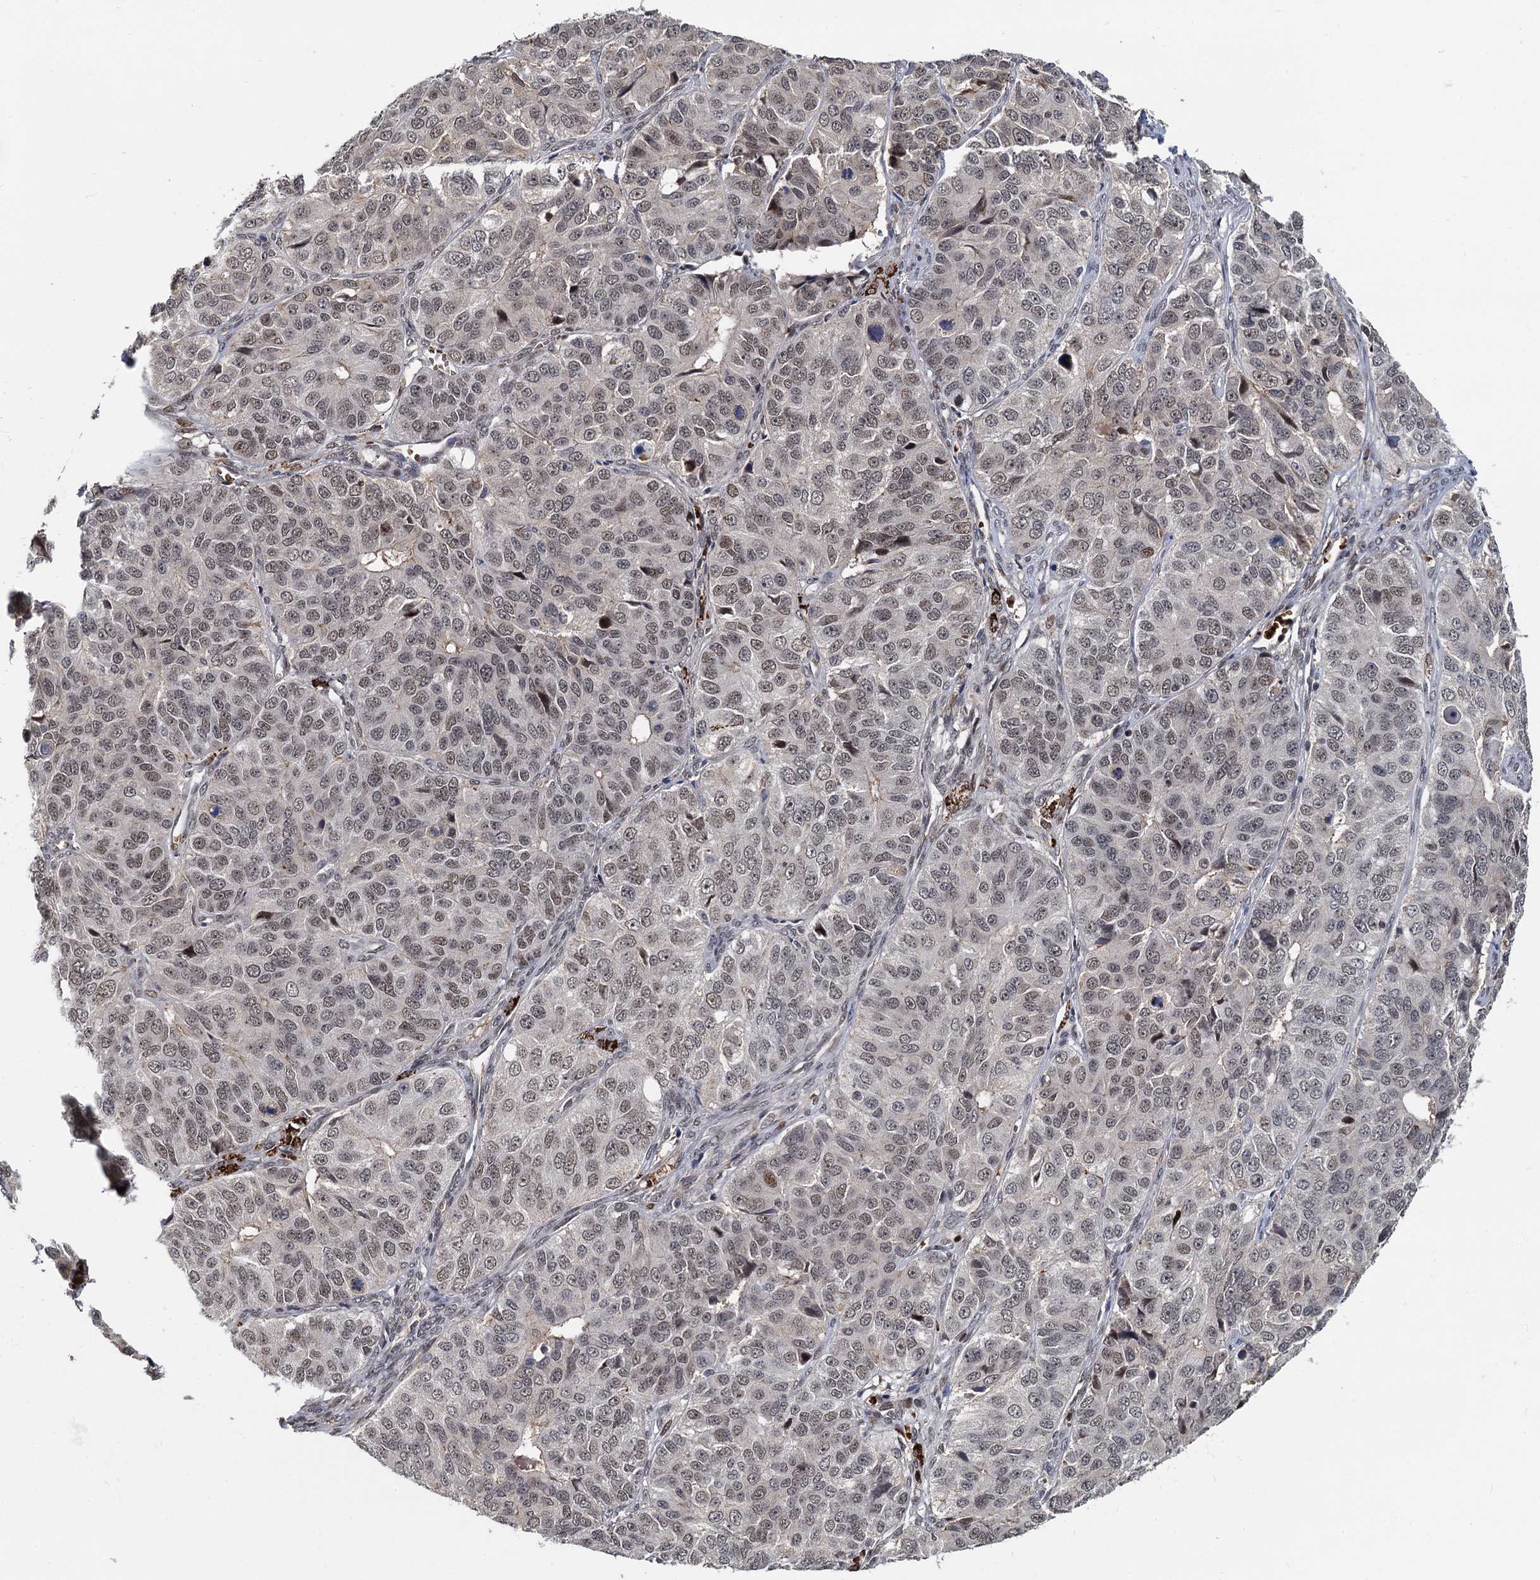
{"staining": {"intensity": "moderate", "quantity": ">75%", "location": "nuclear"}, "tissue": "ovarian cancer", "cell_type": "Tumor cells", "image_type": "cancer", "snomed": [{"axis": "morphology", "description": "Carcinoma, endometroid"}, {"axis": "topography", "description": "Ovary"}], "caption": "High-power microscopy captured an IHC micrograph of ovarian endometroid carcinoma, revealing moderate nuclear staining in about >75% of tumor cells.", "gene": "FANCI", "patient": {"sex": "female", "age": 51}}